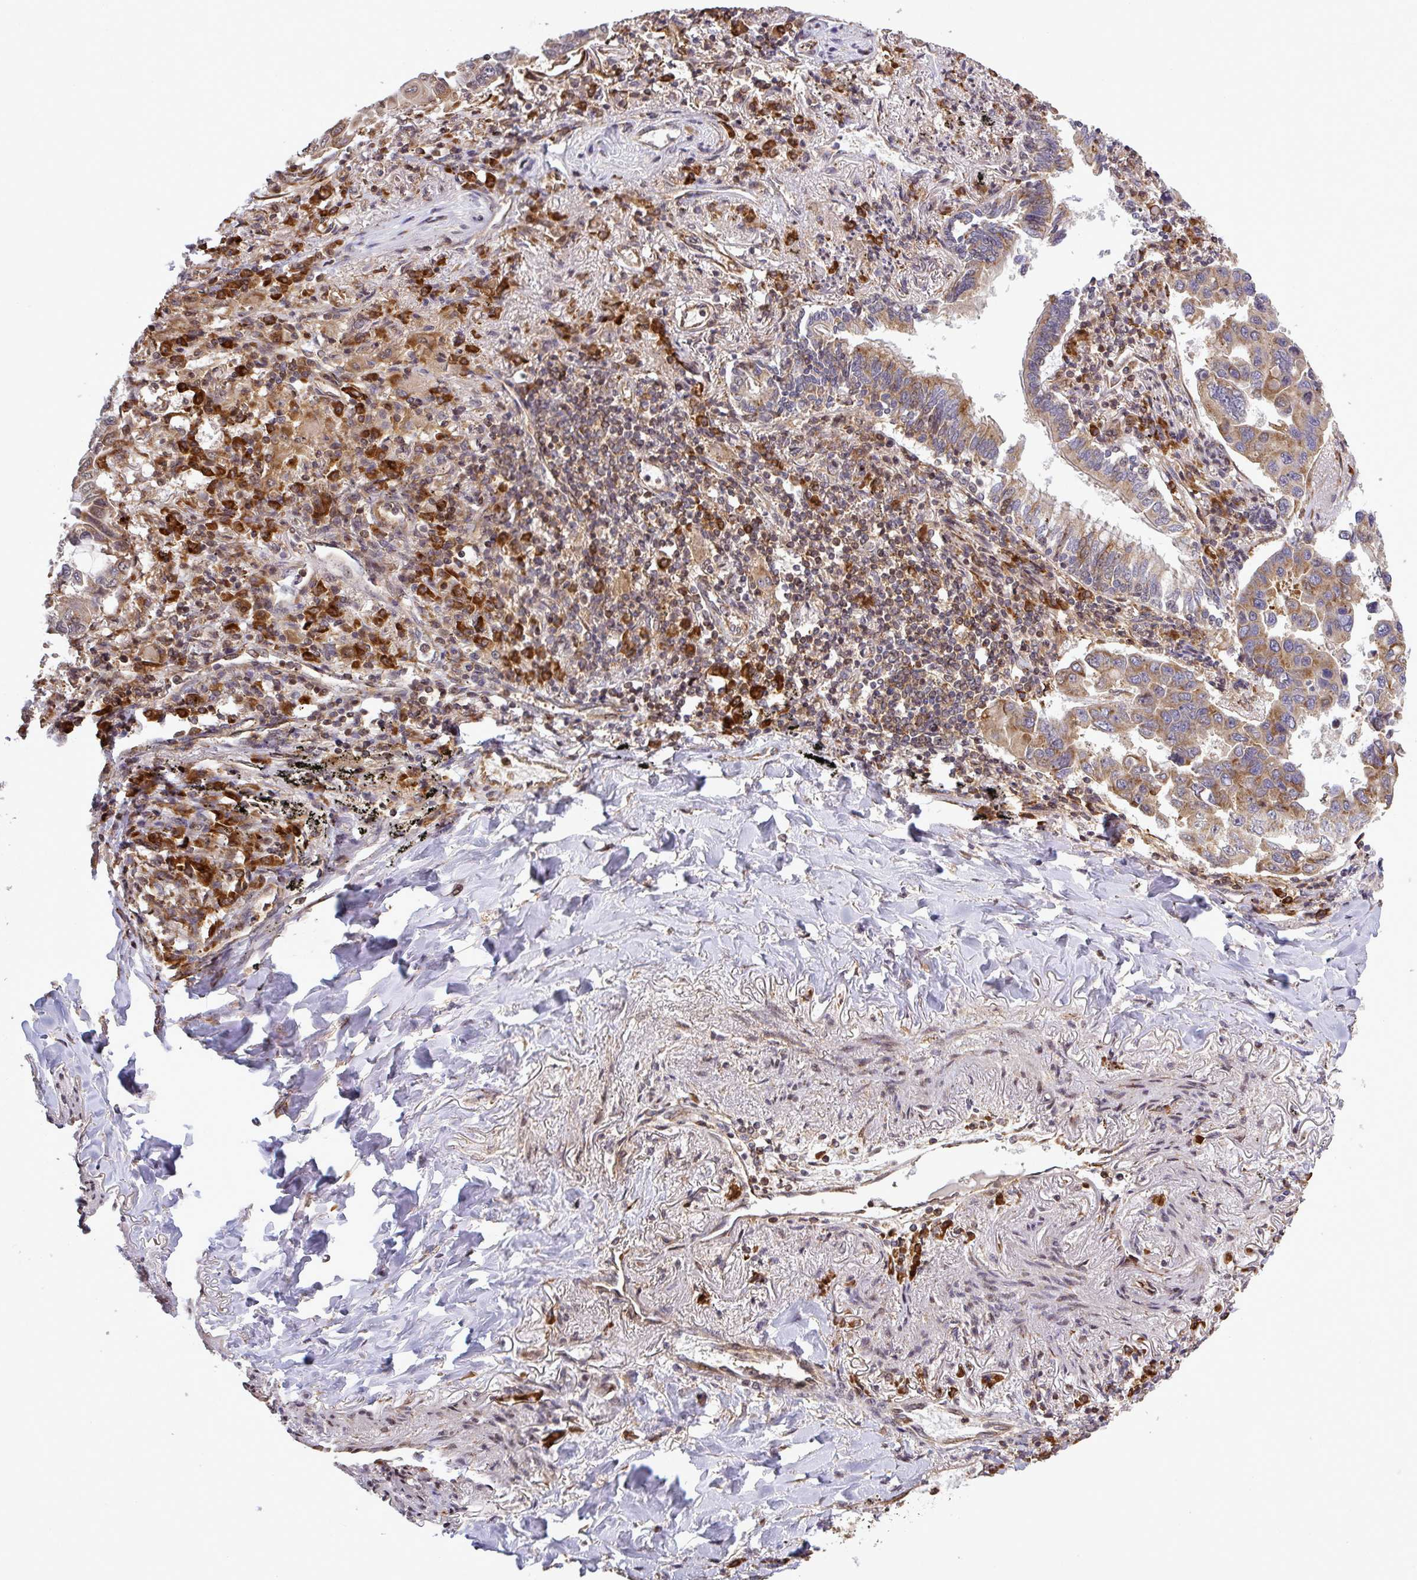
{"staining": {"intensity": "moderate", "quantity": ">75%", "location": "cytoplasmic/membranous"}, "tissue": "lung cancer", "cell_type": "Tumor cells", "image_type": "cancer", "snomed": [{"axis": "morphology", "description": "Adenocarcinoma, NOS"}, {"axis": "topography", "description": "Lung"}], "caption": "The histopathology image demonstrates immunohistochemical staining of lung cancer. There is moderate cytoplasmic/membranous positivity is seen in about >75% of tumor cells.", "gene": "LRRC74B", "patient": {"sex": "male", "age": 64}}